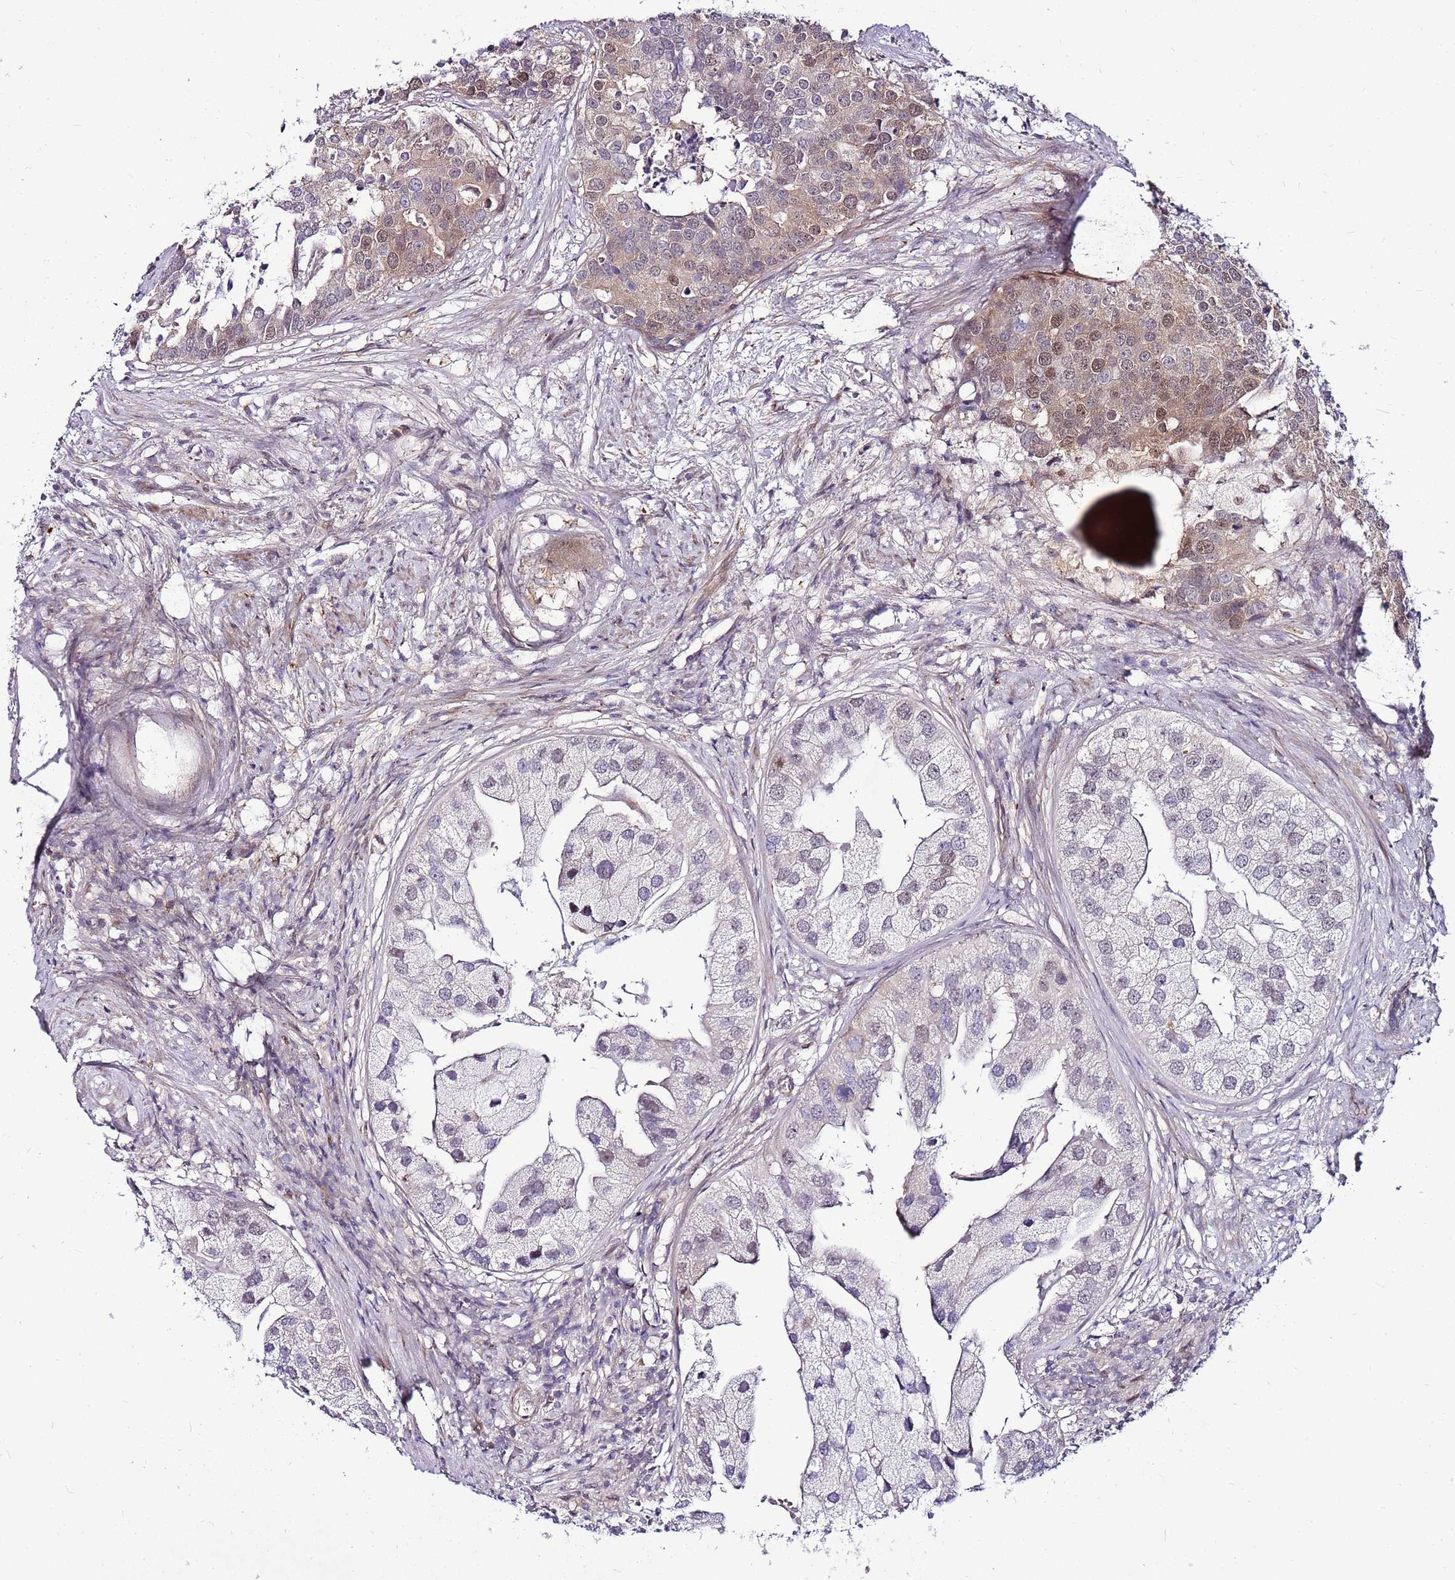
{"staining": {"intensity": "moderate", "quantity": "25%-75%", "location": "cytoplasmic/membranous,nuclear"}, "tissue": "prostate cancer", "cell_type": "Tumor cells", "image_type": "cancer", "snomed": [{"axis": "morphology", "description": "Adenocarcinoma, High grade"}, {"axis": "topography", "description": "Prostate"}], "caption": "A photomicrograph of prostate adenocarcinoma (high-grade) stained for a protein displays moderate cytoplasmic/membranous and nuclear brown staining in tumor cells.", "gene": "POLE3", "patient": {"sex": "male", "age": 62}}